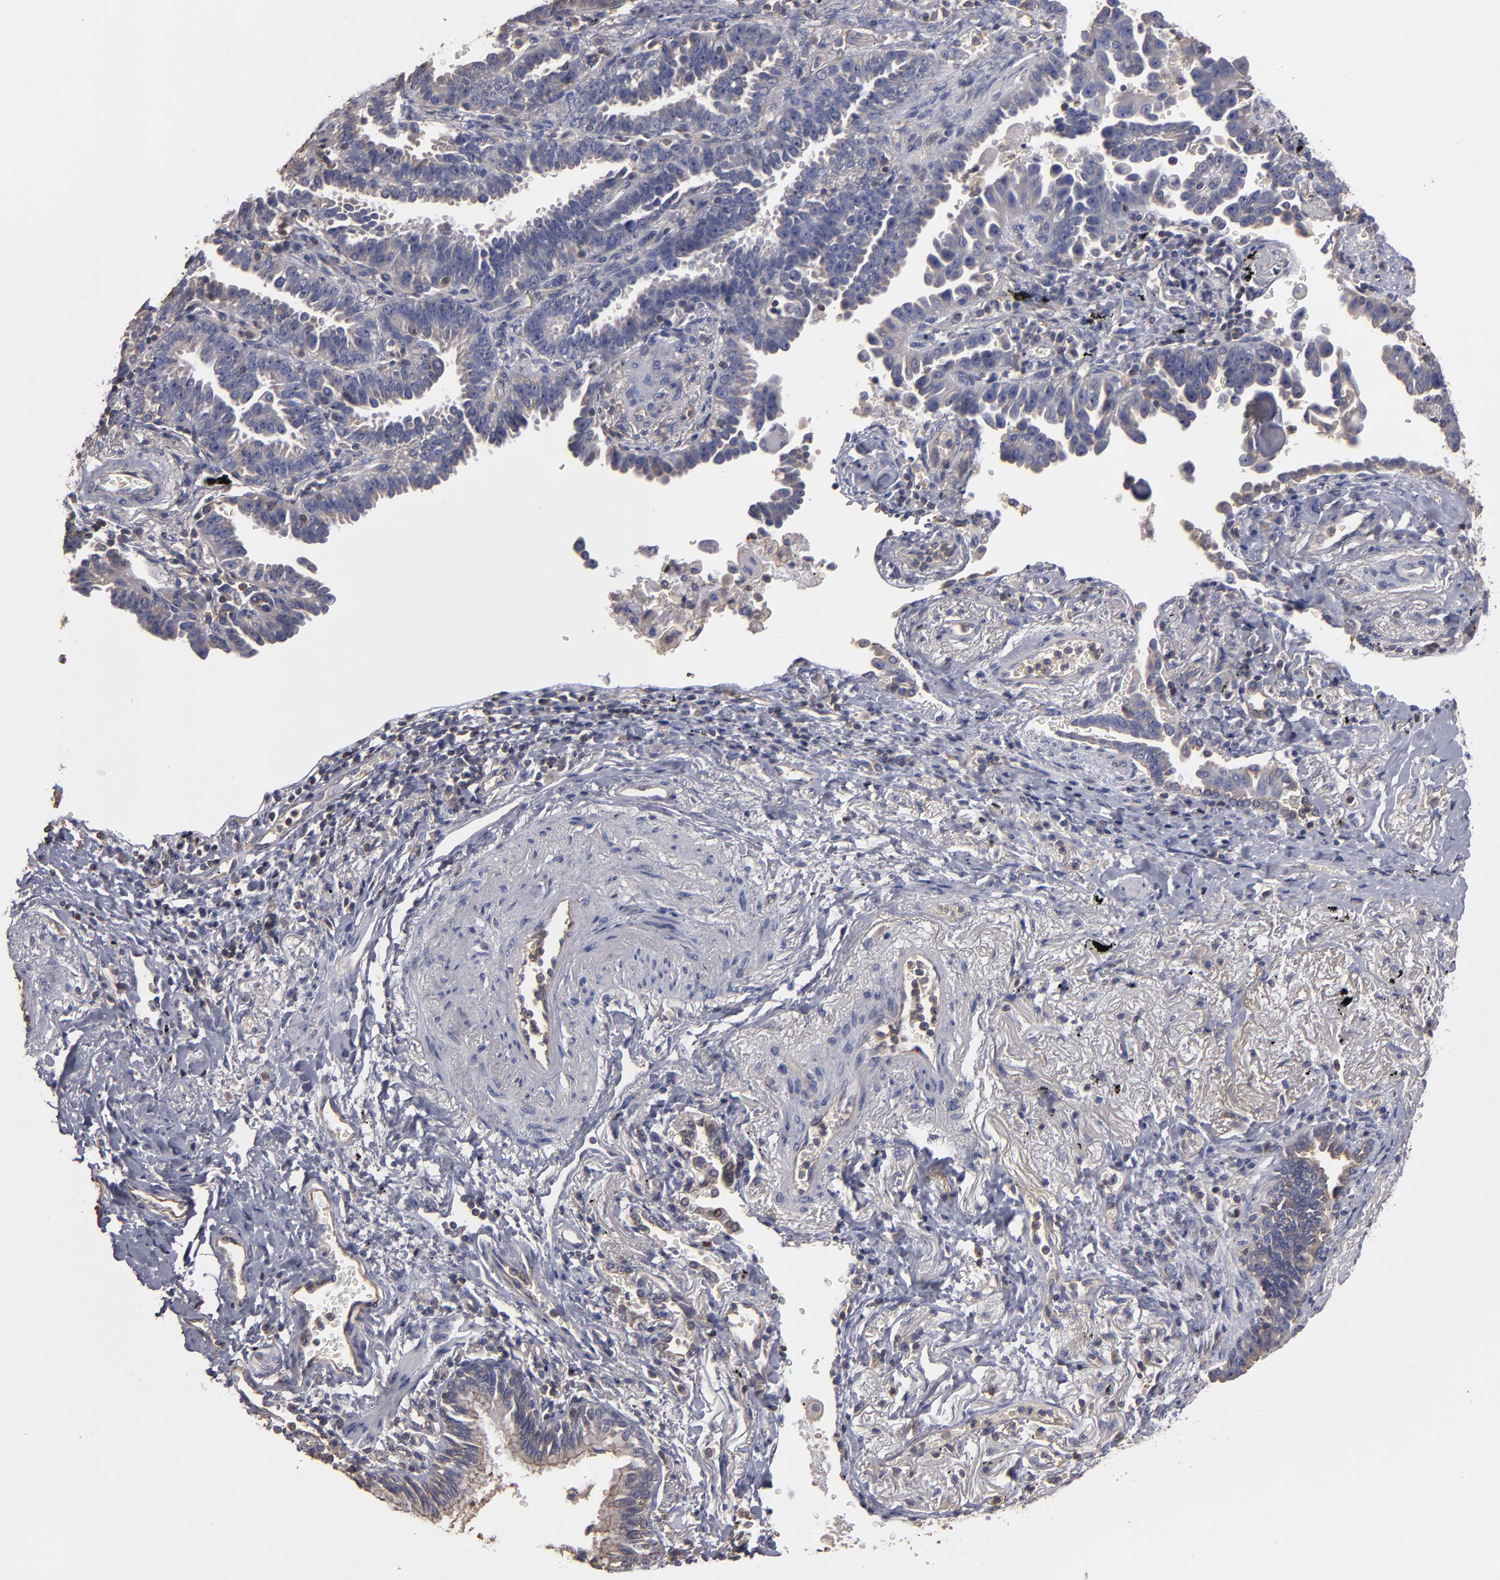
{"staining": {"intensity": "weak", "quantity": "25%-75%", "location": "cytoplasmic/membranous"}, "tissue": "lung cancer", "cell_type": "Tumor cells", "image_type": "cancer", "snomed": [{"axis": "morphology", "description": "Adenocarcinoma, NOS"}, {"axis": "topography", "description": "Lung"}], "caption": "Lung cancer (adenocarcinoma) was stained to show a protein in brown. There is low levels of weak cytoplasmic/membranous expression in approximately 25%-75% of tumor cells. The protein of interest is shown in brown color, while the nuclei are stained blue.", "gene": "ESYT2", "patient": {"sex": "female", "age": 64}}